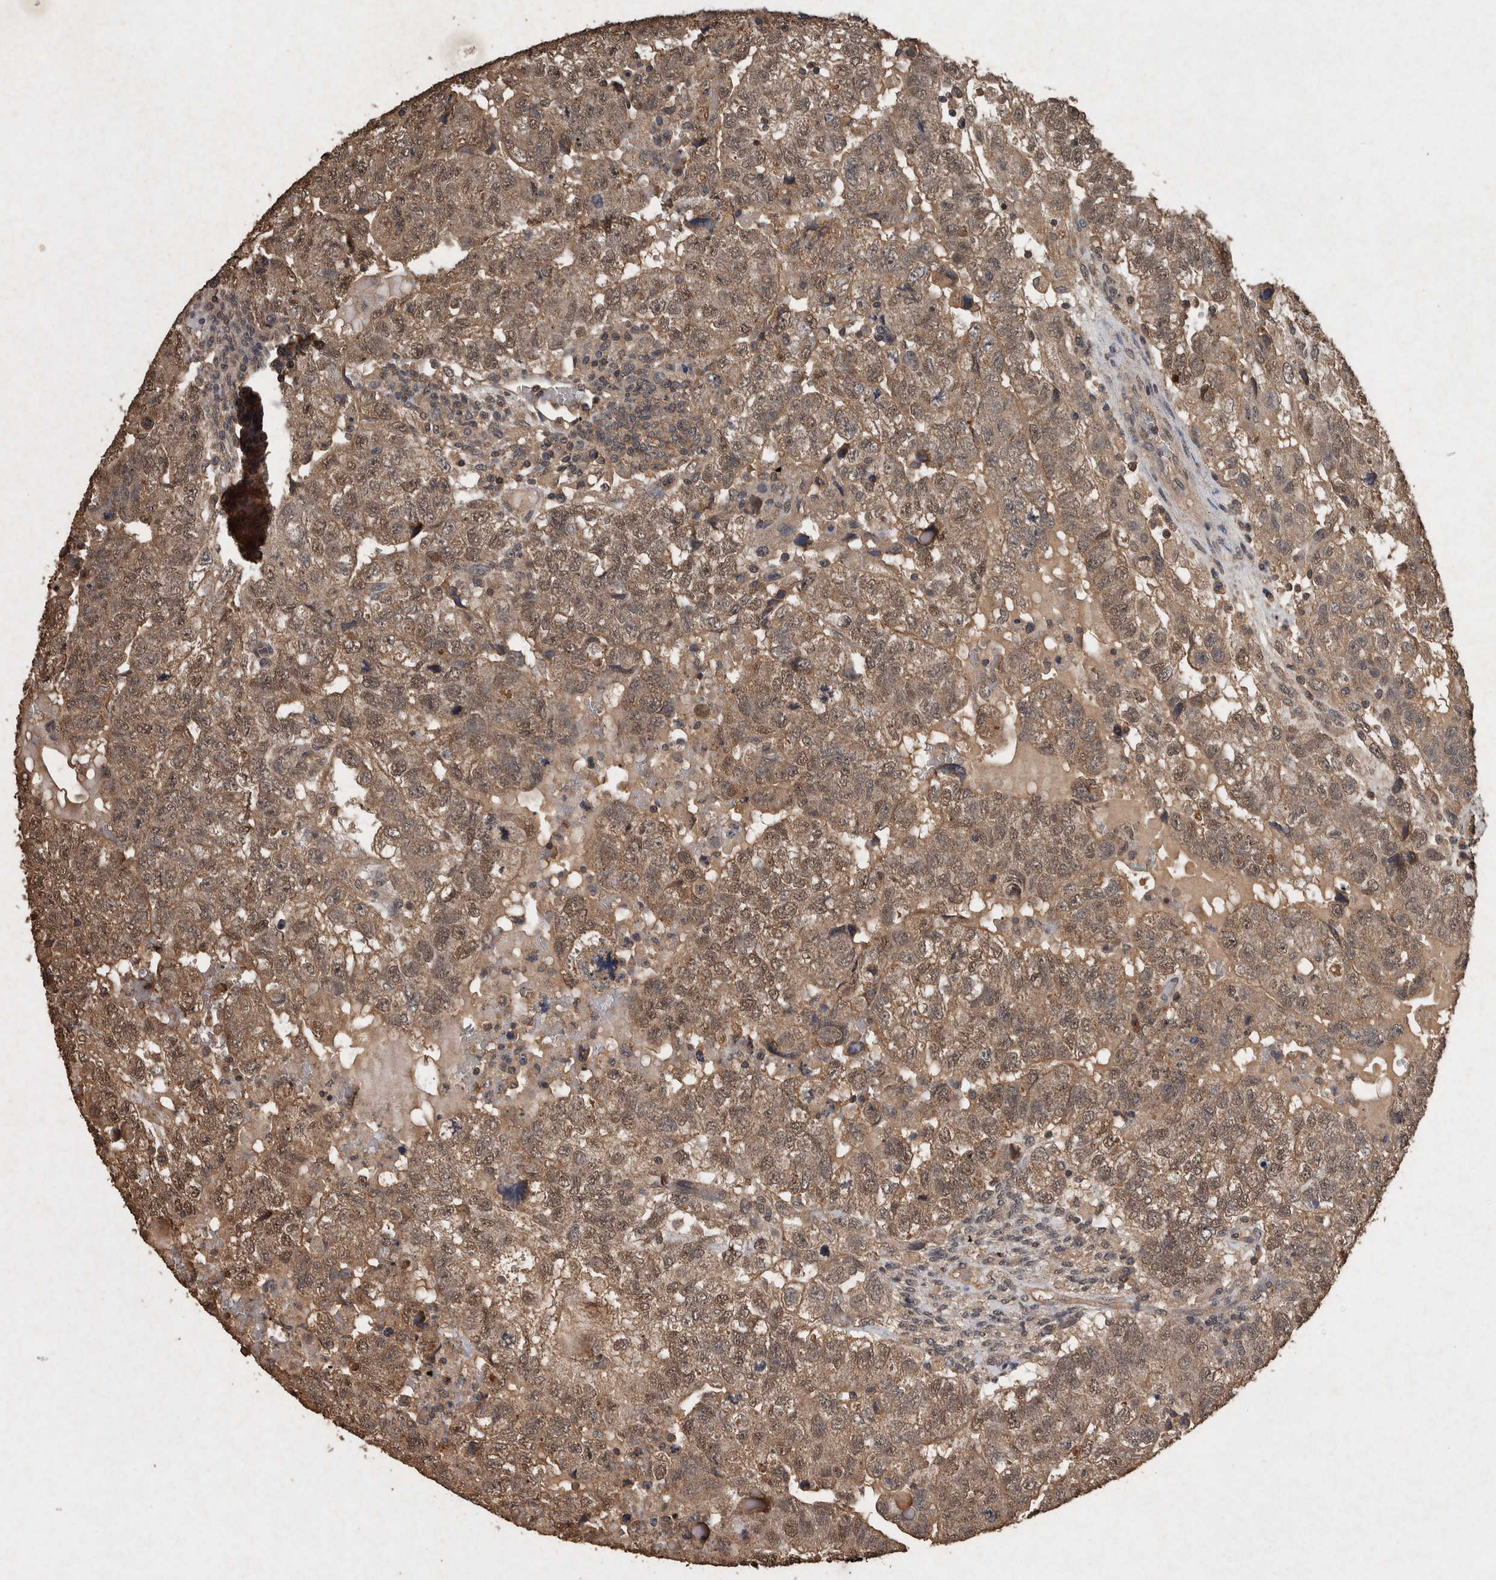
{"staining": {"intensity": "moderate", "quantity": ">75%", "location": "cytoplasmic/membranous,nuclear"}, "tissue": "testis cancer", "cell_type": "Tumor cells", "image_type": "cancer", "snomed": [{"axis": "morphology", "description": "Carcinoma, Embryonal, NOS"}, {"axis": "topography", "description": "Testis"}], "caption": "A medium amount of moderate cytoplasmic/membranous and nuclear expression is present in about >75% of tumor cells in embryonal carcinoma (testis) tissue.", "gene": "FGFRL1", "patient": {"sex": "male", "age": 36}}